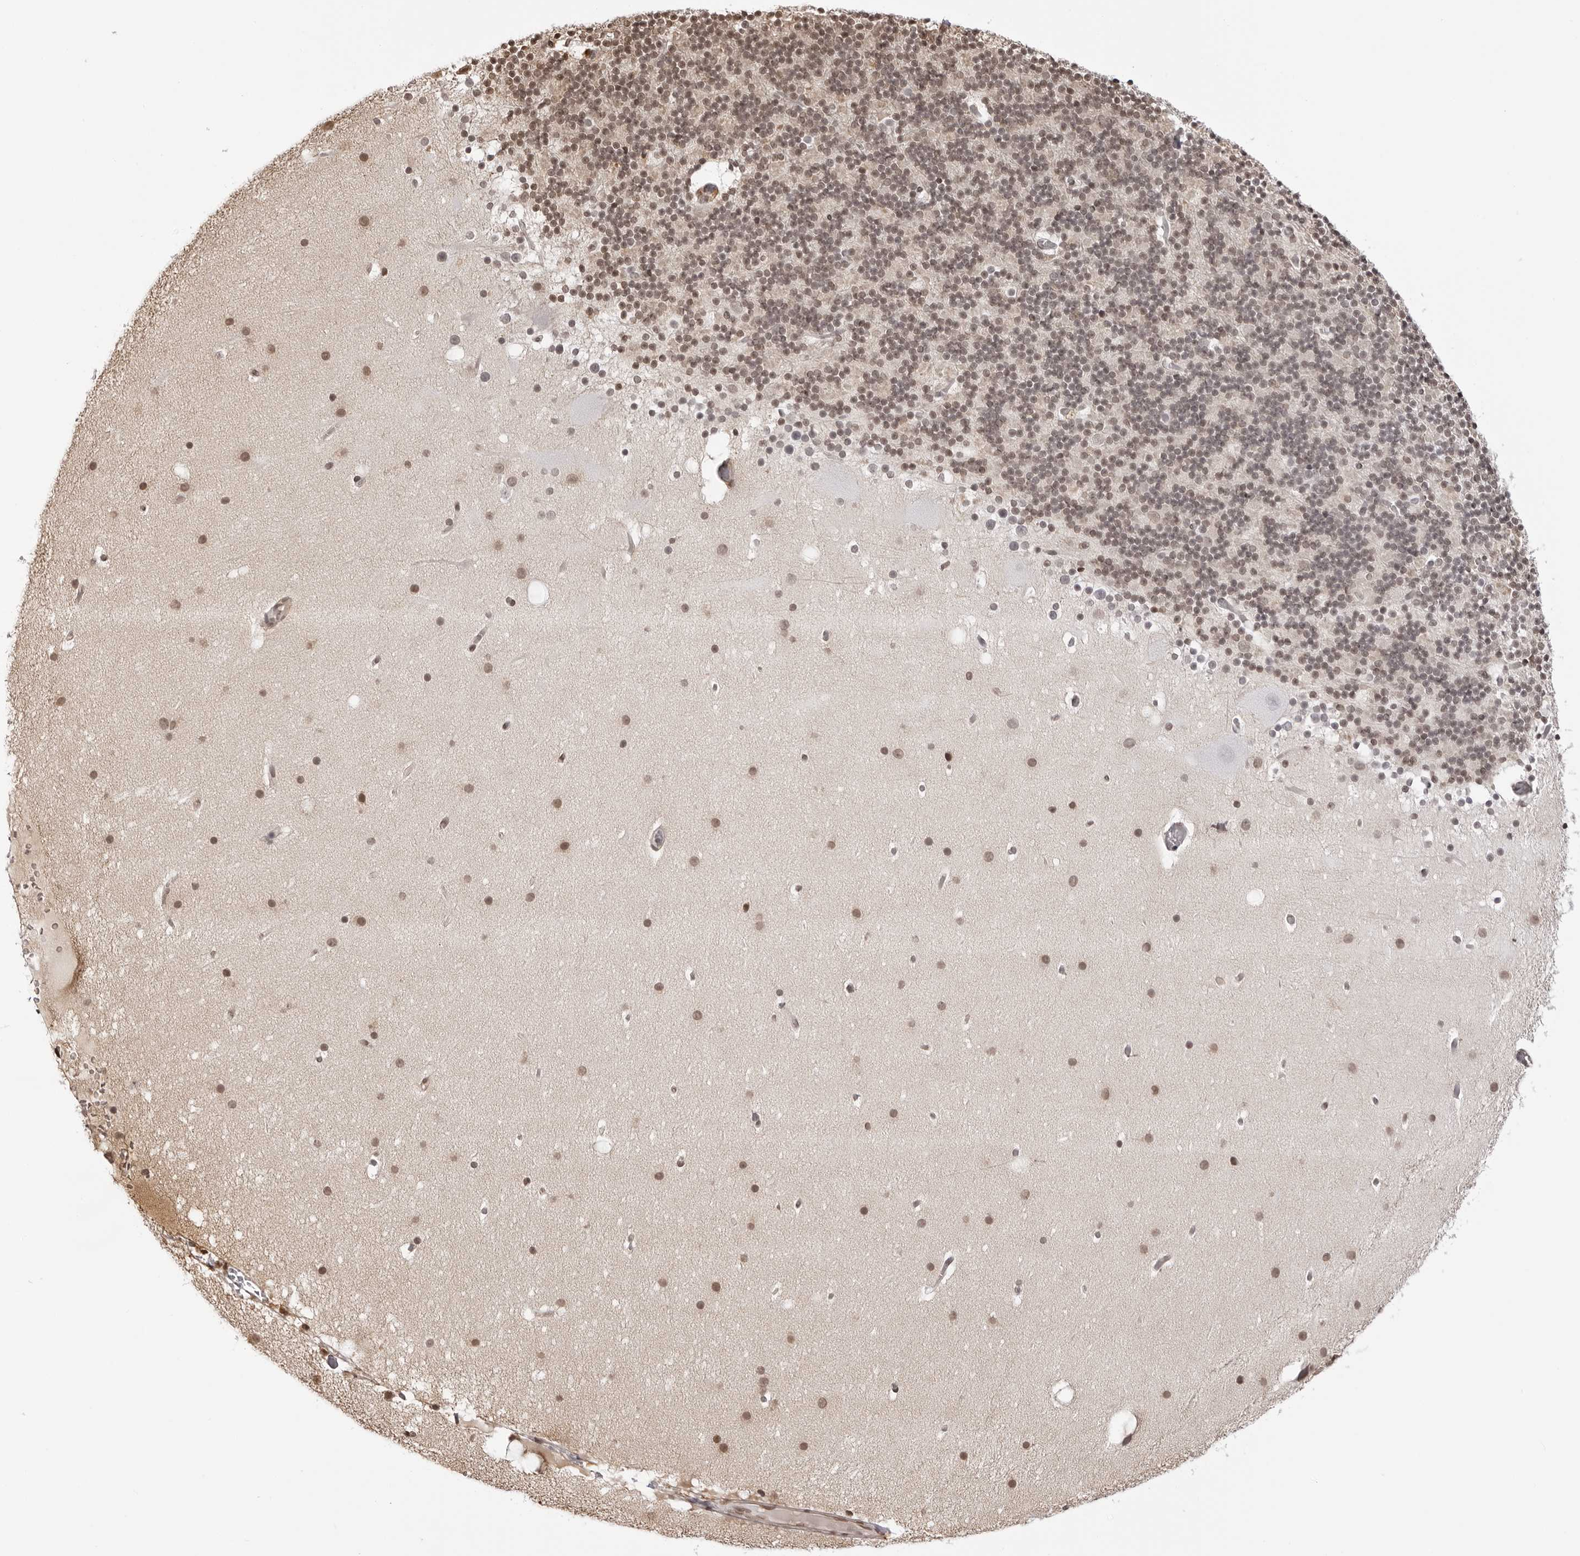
{"staining": {"intensity": "weak", "quantity": ">75%", "location": "nuclear"}, "tissue": "cerebellum", "cell_type": "Cells in granular layer", "image_type": "normal", "snomed": [{"axis": "morphology", "description": "Normal tissue, NOS"}, {"axis": "topography", "description": "Cerebellum"}], "caption": "High-magnification brightfield microscopy of benign cerebellum stained with DAB (3,3'-diaminobenzidine) (brown) and counterstained with hematoxylin (blue). cells in granular layer exhibit weak nuclear expression is appreciated in about>75% of cells. Using DAB (3,3'-diaminobenzidine) (brown) and hematoxylin (blue) stains, captured at high magnification using brightfield microscopy.", "gene": "HSPA4", "patient": {"sex": "male", "age": 57}}